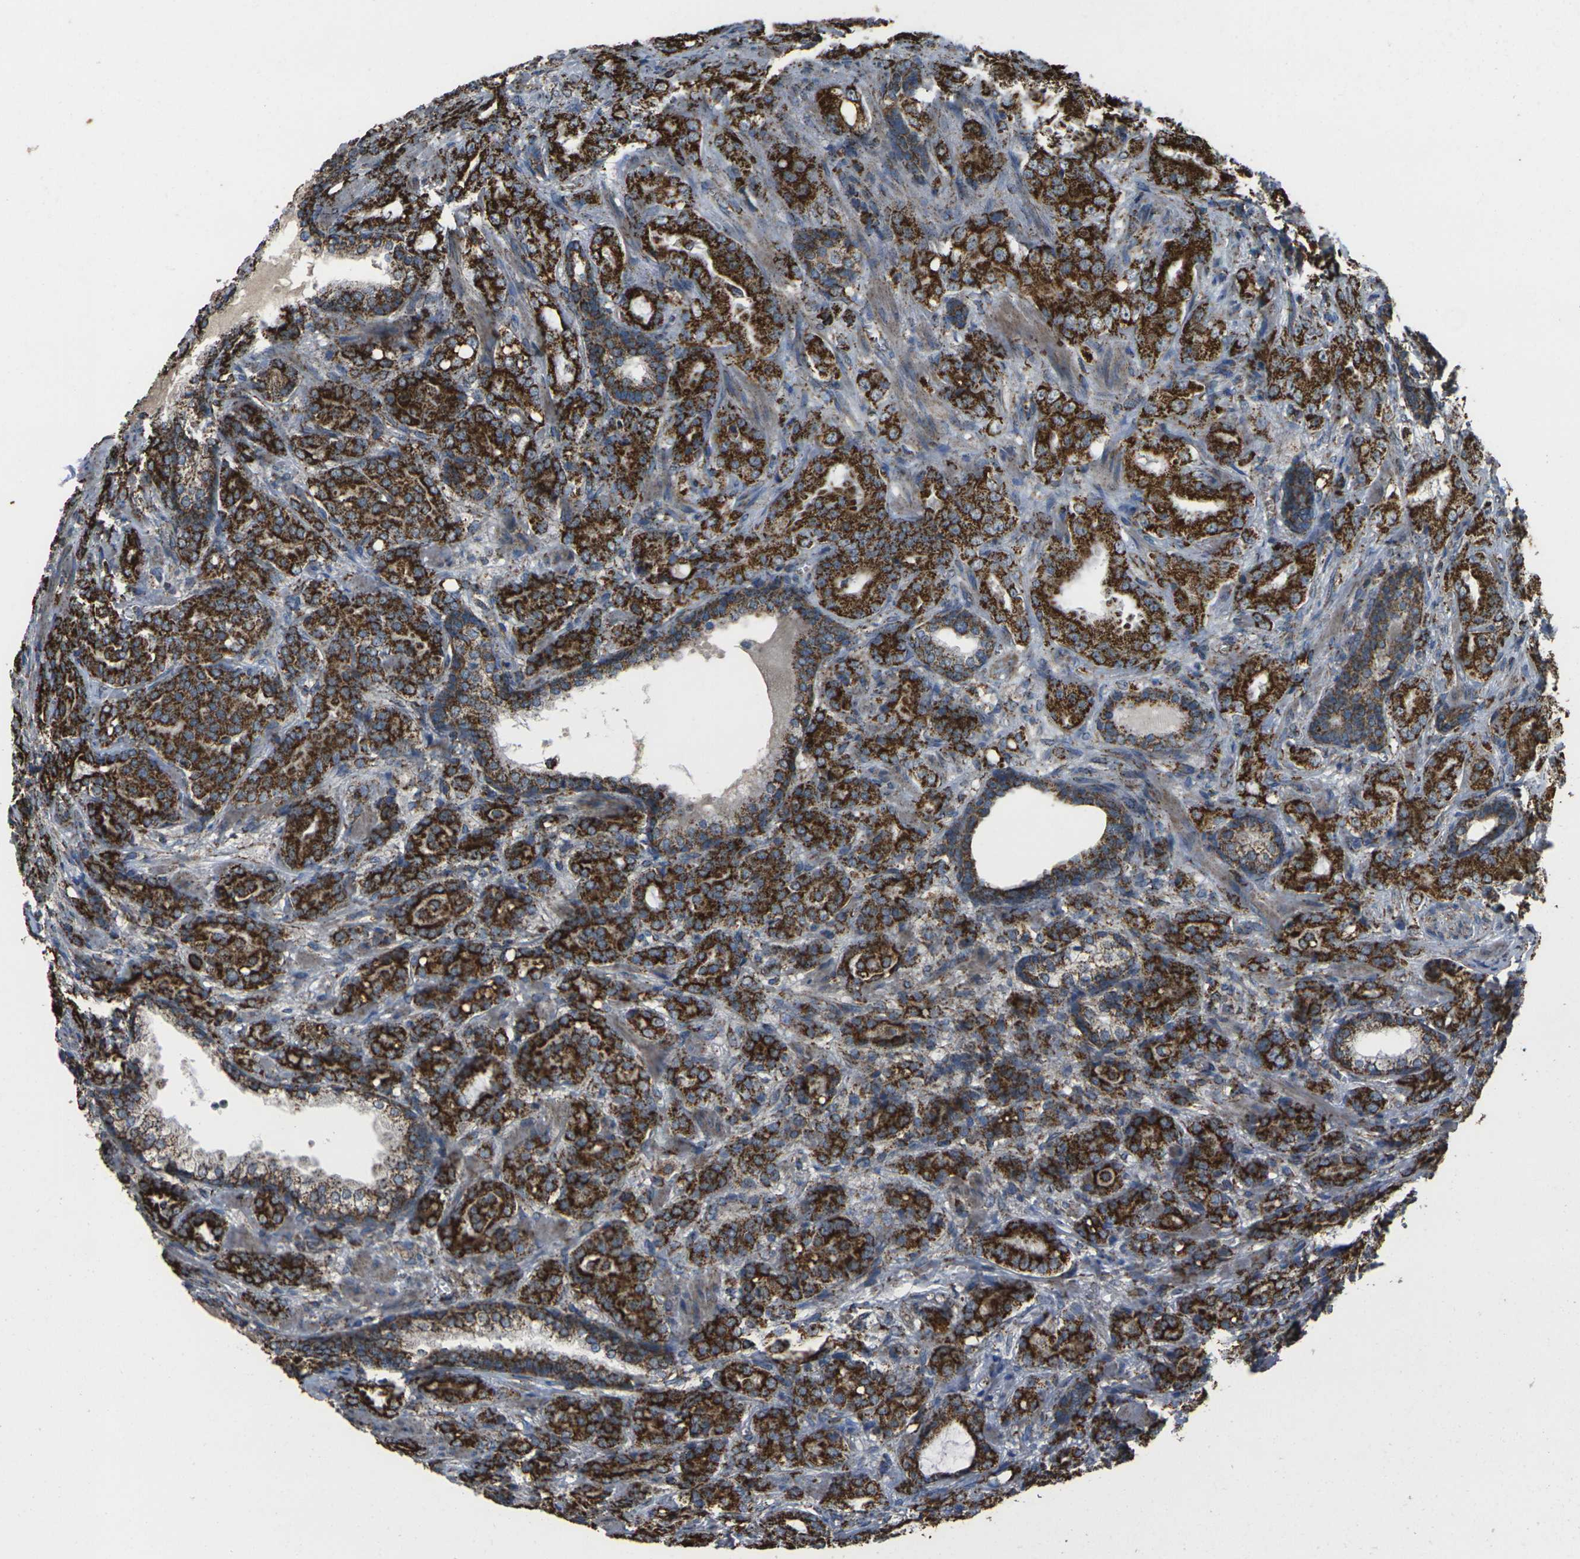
{"staining": {"intensity": "strong", "quantity": ">75%", "location": "cytoplasmic/membranous"}, "tissue": "prostate cancer", "cell_type": "Tumor cells", "image_type": "cancer", "snomed": [{"axis": "morphology", "description": "Adenocarcinoma, High grade"}, {"axis": "topography", "description": "Prostate"}], "caption": "The histopathology image shows a brown stain indicating the presence of a protein in the cytoplasmic/membranous of tumor cells in prostate cancer. Nuclei are stained in blue.", "gene": "KLHL5", "patient": {"sex": "male", "age": 64}}